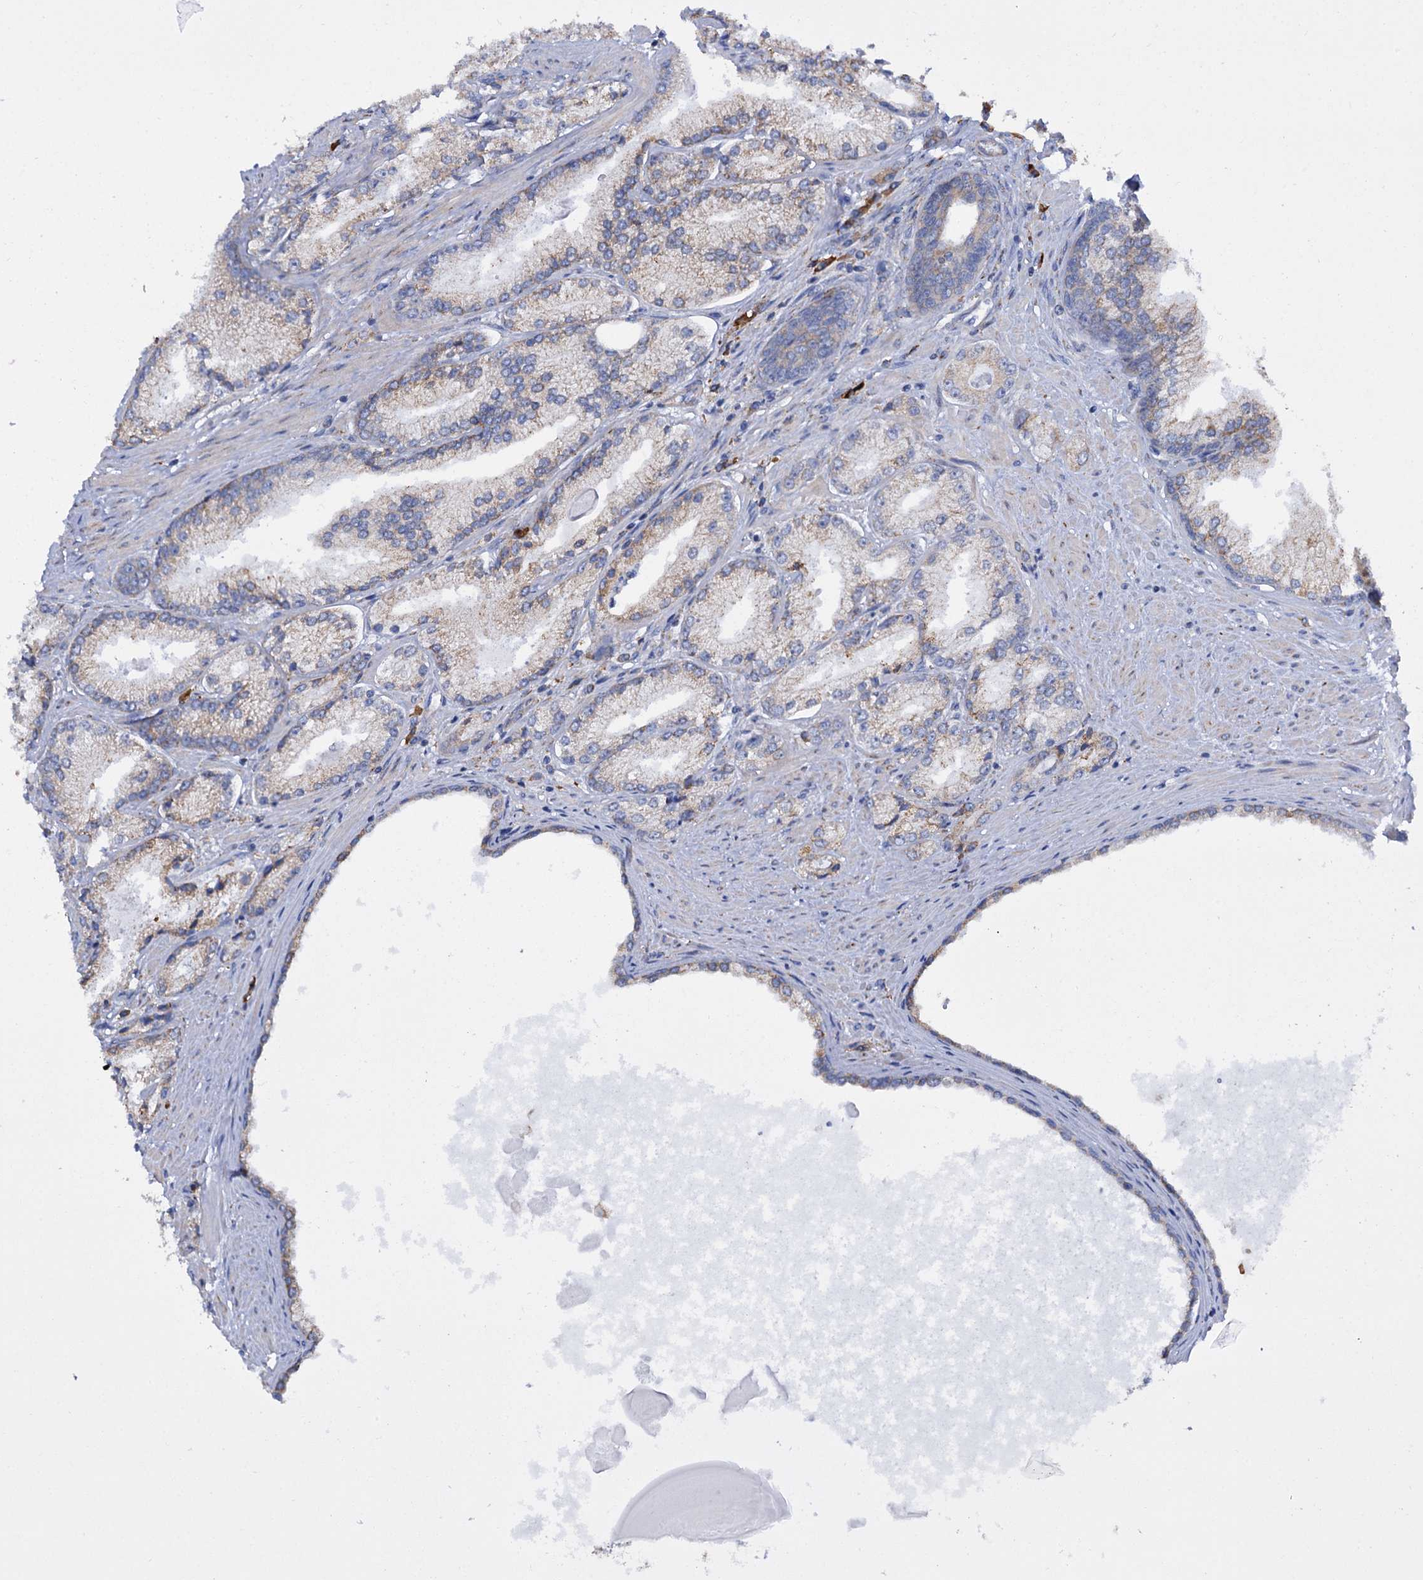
{"staining": {"intensity": "weak", "quantity": "25%-75%", "location": "cytoplasmic/membranous"}, "tissue": "prostate cancer", "cell_type": "Tumor cells", "image_type": "cancer", "snomed": [{"axis": "morphology", "description": "Adenocarcinoma, High grade"}, {"axis": "topography", "description": "Prostate"}], "caption": "The micrograph reveals immunohistochemical staining of adenocarcinoma (high-grade) (prostate). There is weak cytoplasmic/membranous positivity is seen in about 25%-75% of tumor cells.", "gene": "SHE", "patient": {"sex": "male", "age": 66}}